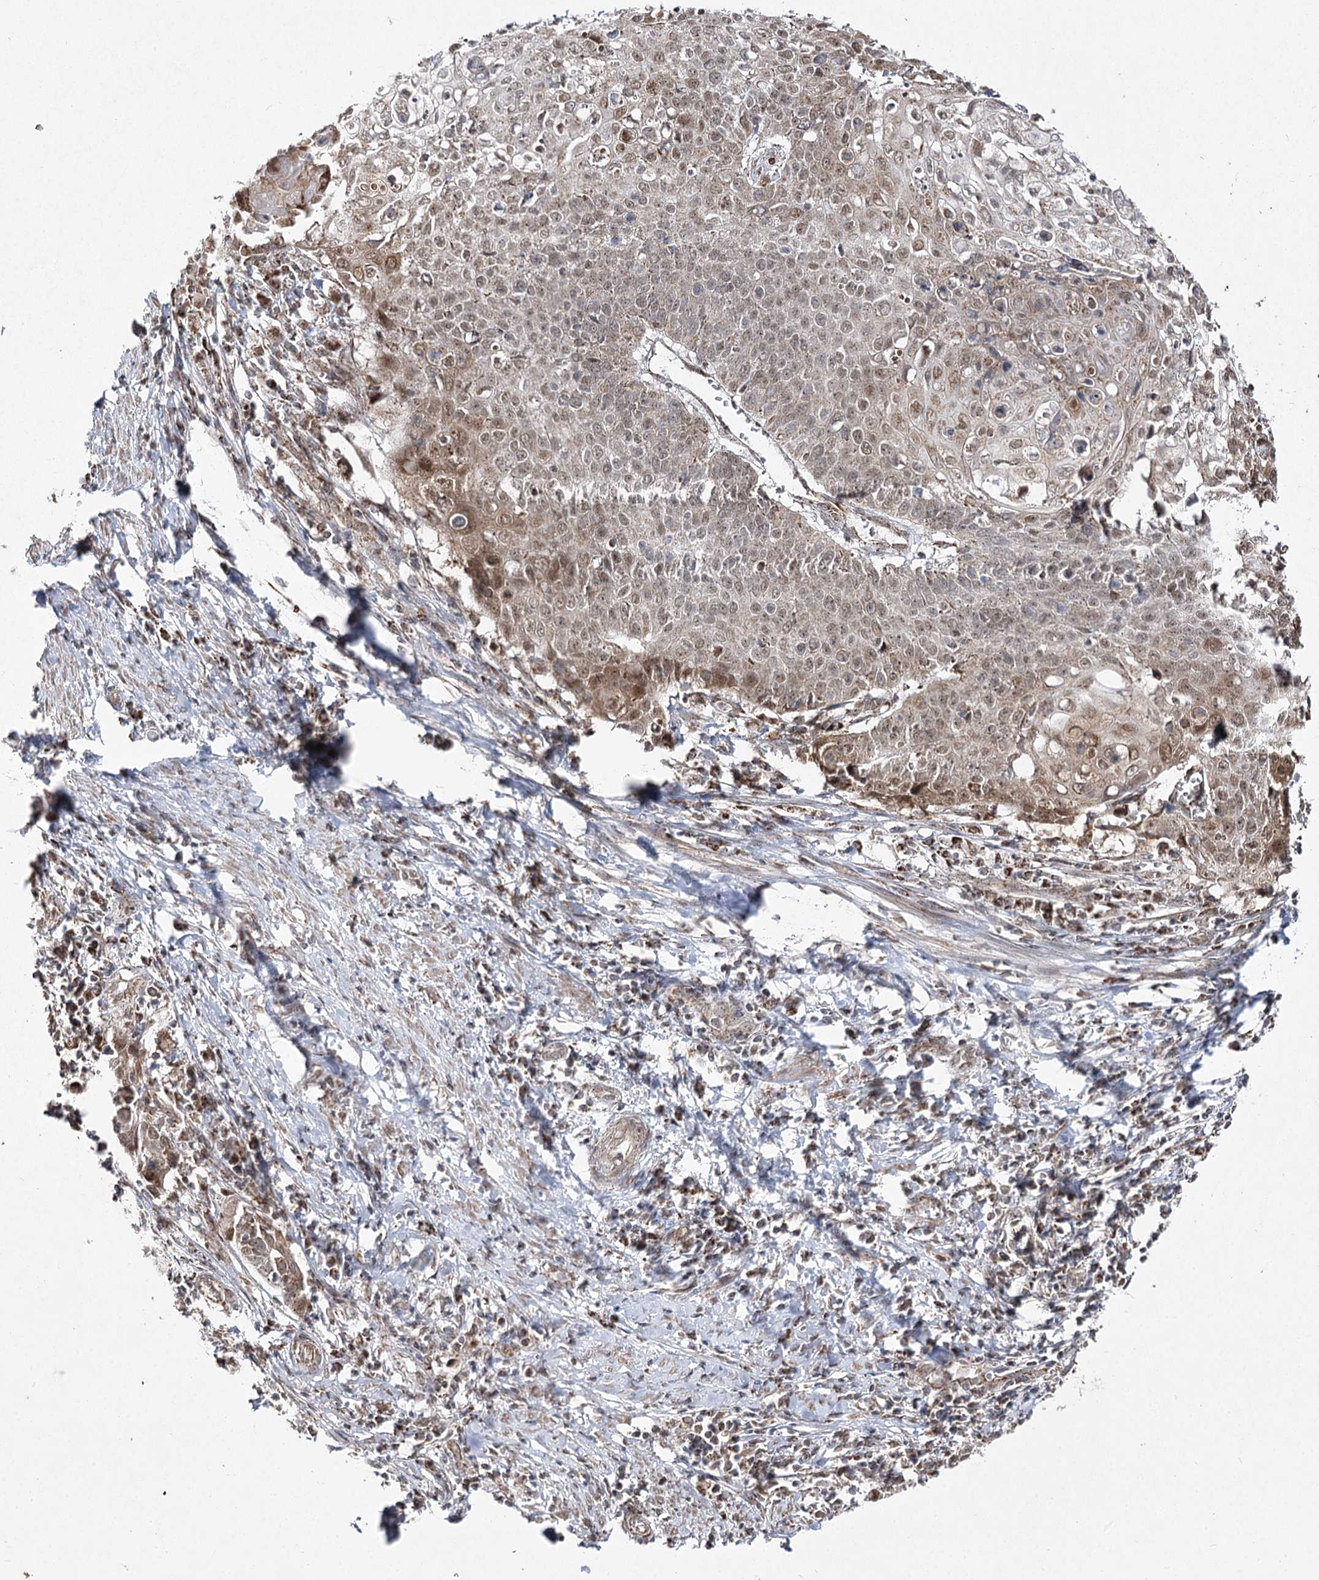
{"staining": {"intensity": "moderate", "quantity": "<25%", "location": "nuclear"}, "tissue": "cervical cancer", "cell_type": "Tumor cells", "image_type": "cancer", "snomed": [{"axis": "morphology", "description": "Squamous cell carcinoma, NOS"}, {"axis": "topography", "description": "Cervix"}], "caption": "Moderate nuclear protein expression is identified in approximately <25% of tumor cells in cervical squamous cell carcinoma.", "gene": "SLC4A1AP", "patient": {"sex": "female", "age": 39}}